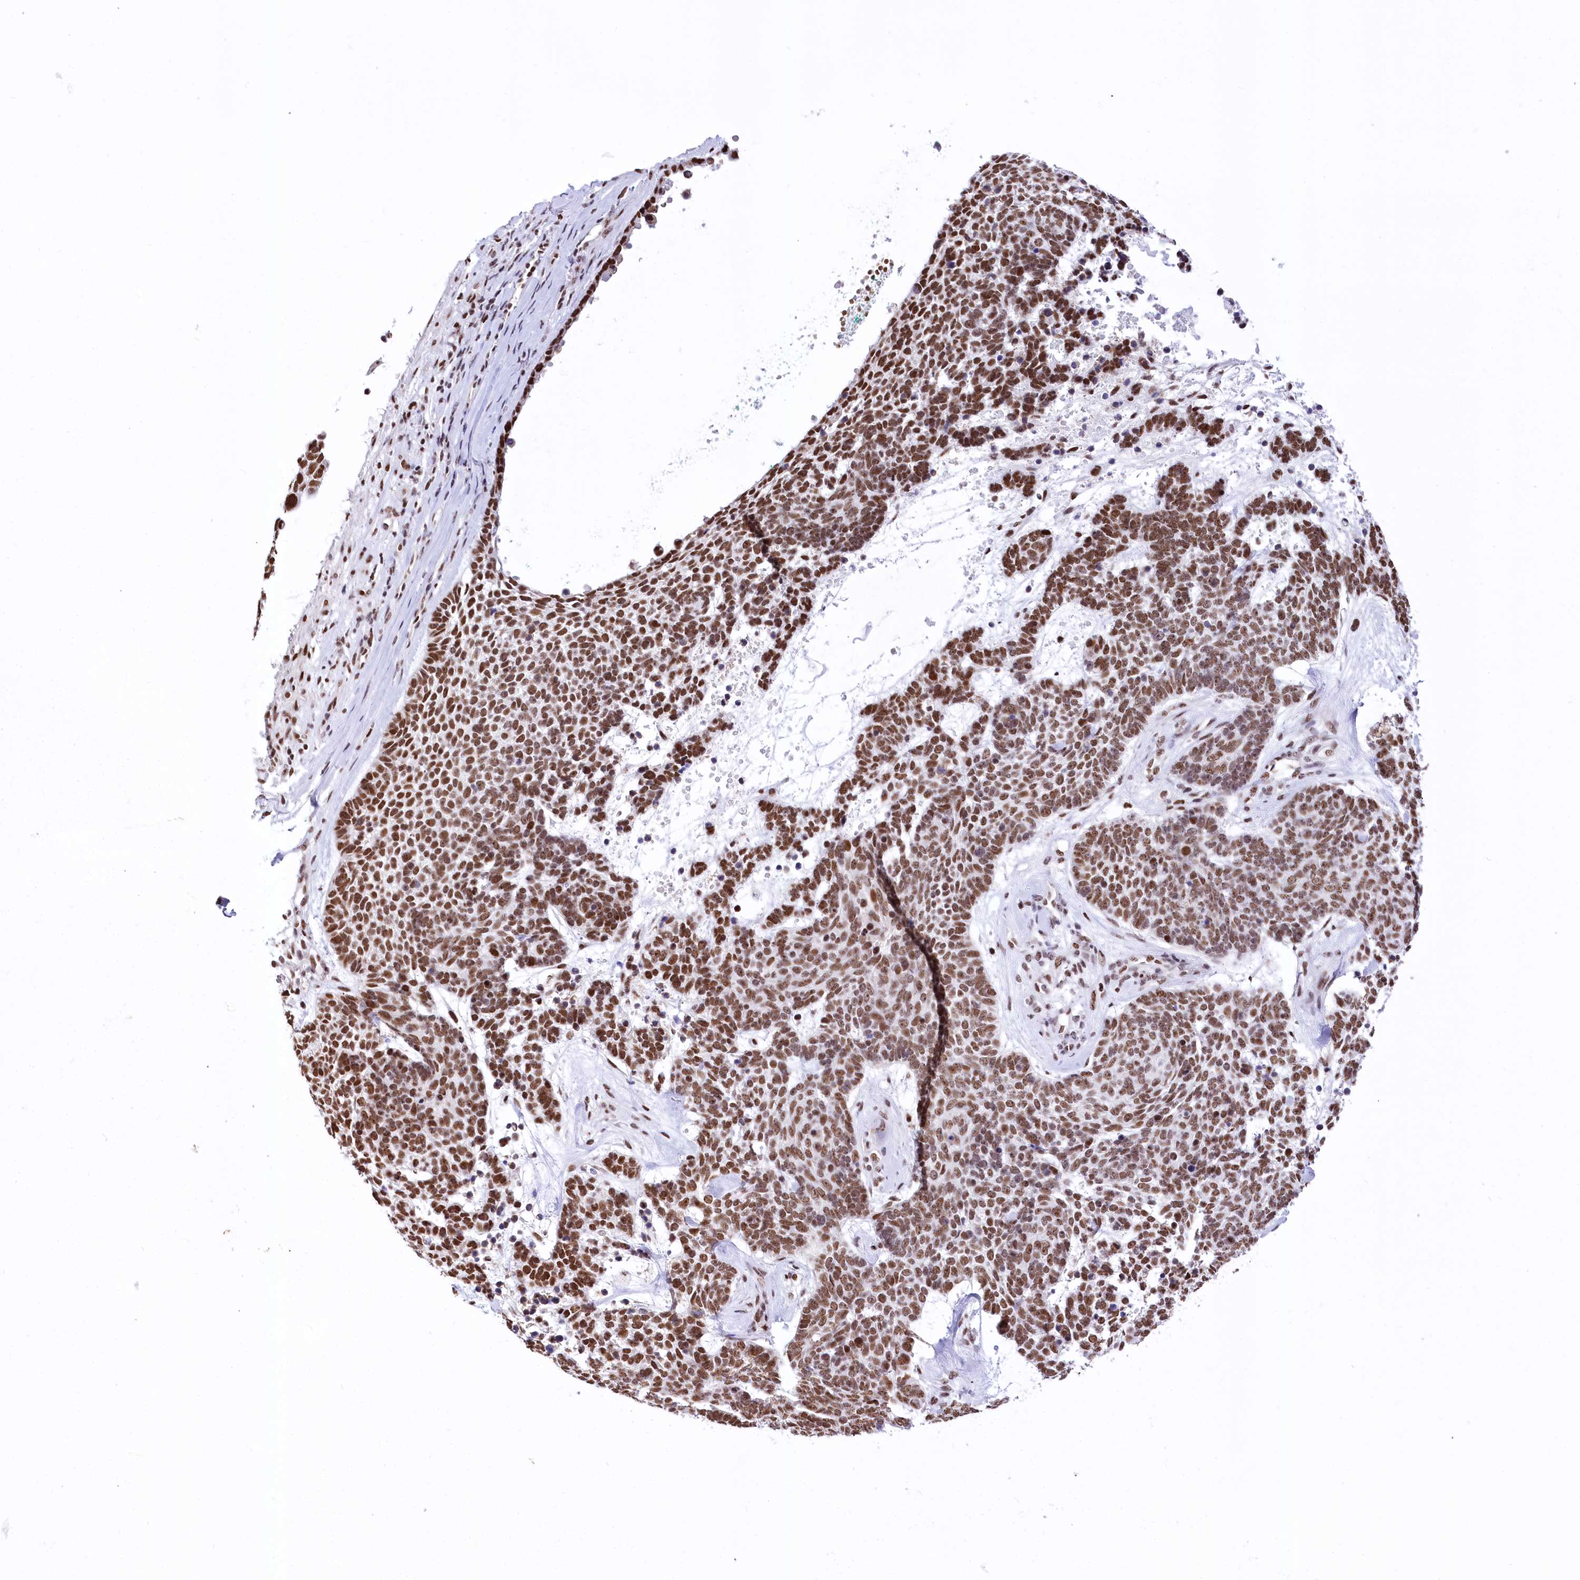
{"staining": {"intensity": "moderate", "quantity": ">75%", "location": "nuclear"}, "tissue": "skin cancer", "cell_type": "Tumor cells", "image_type": "cancer", "snomed": [{"axis": "morphology", "description": "Basal cell carcinoma"}, {"axis": "topography", "description": "Skin"}], "caption": "Tumor cells show moderate nuclear expression in approximately >75% of cells in skin cancer (basal cell carcinoma).", "gene": "POU4F3", "patient": {"sex": "female", "age": 81}}